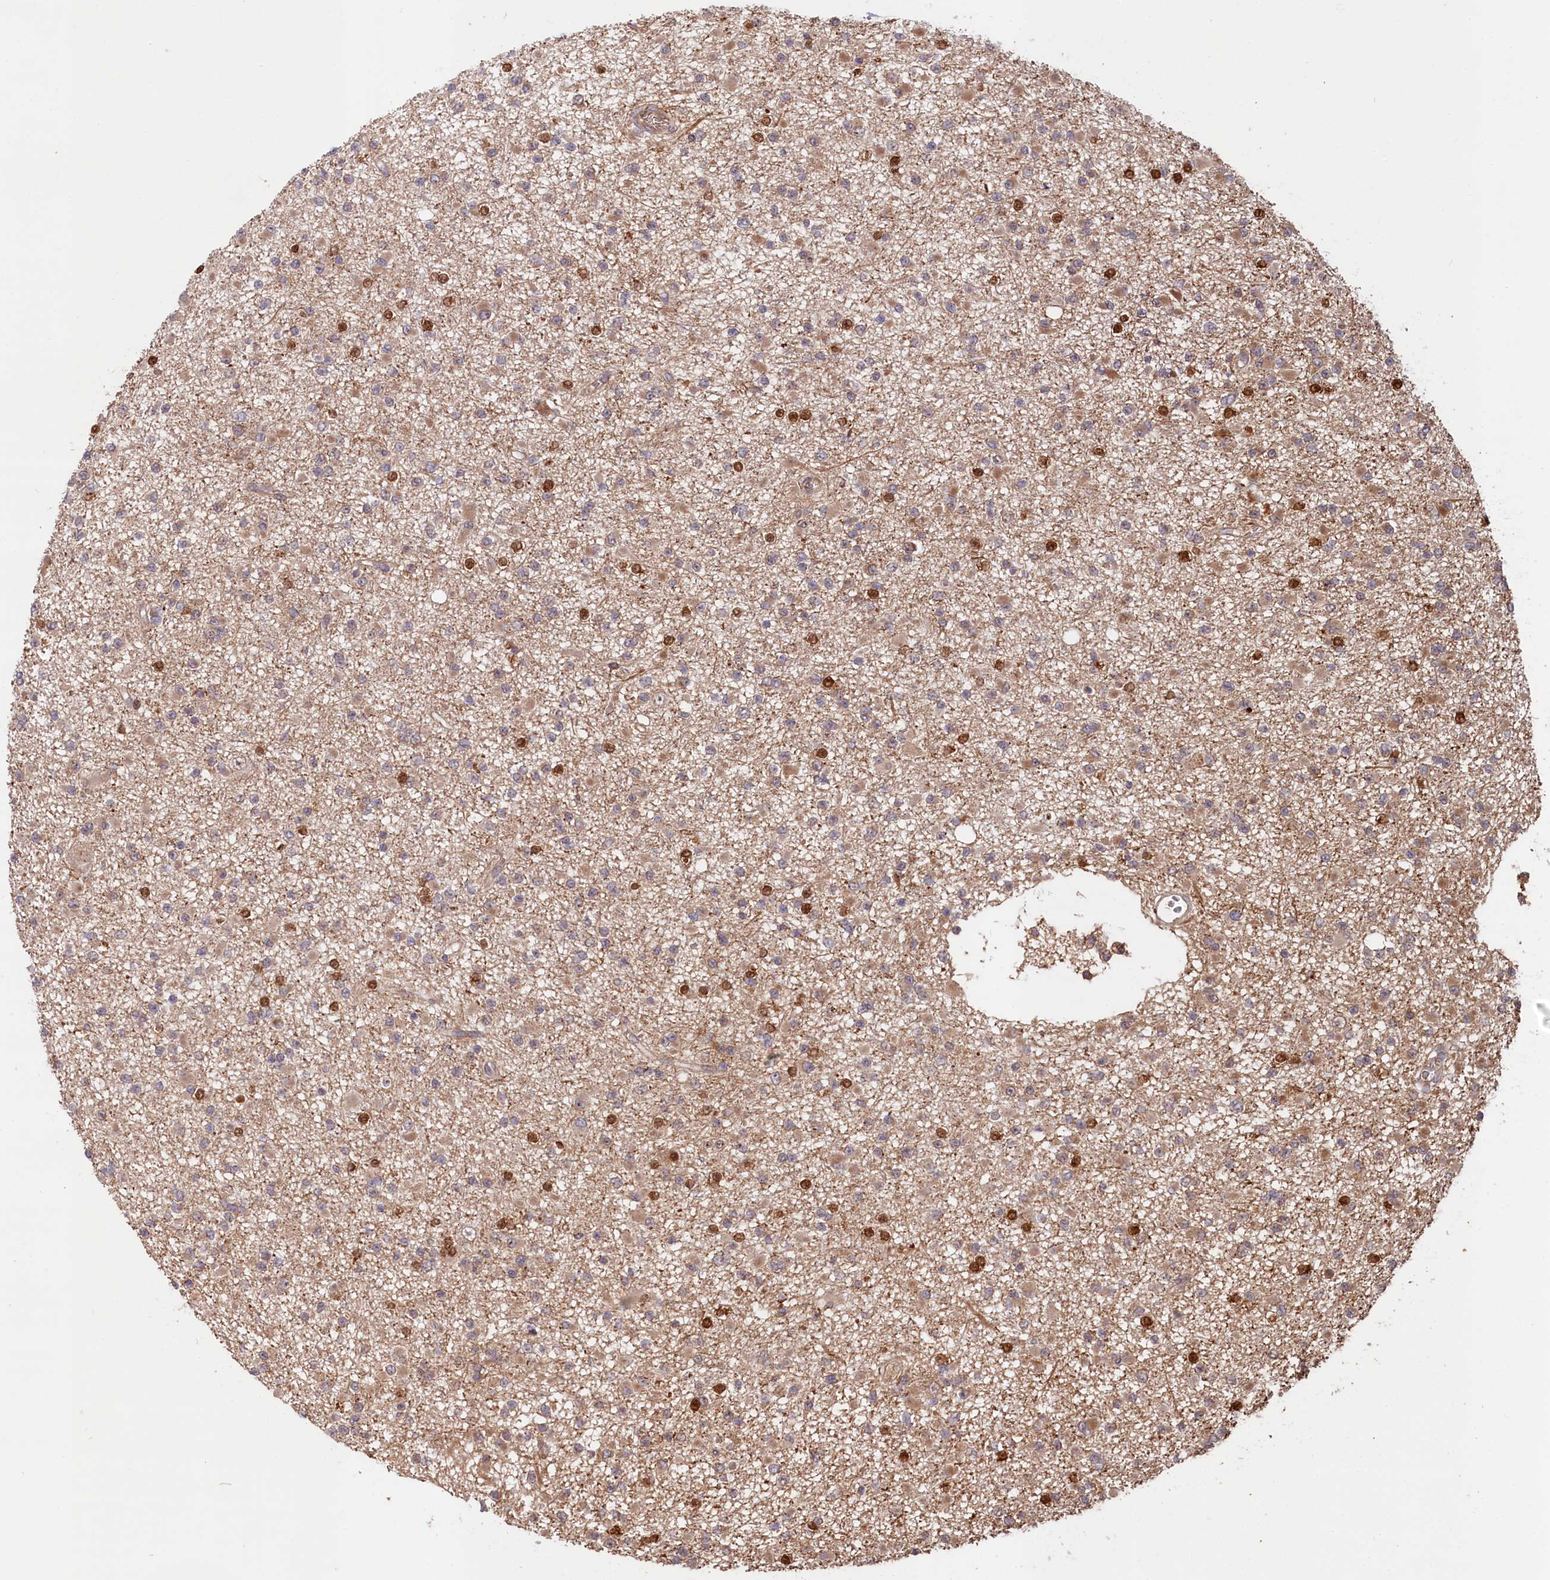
{"staining": {"intensity": "moderate", "quantity": "<25%", "location": "cytoplasmic/membranous,nuclear"}, "tissue": "glioma", "cell_type": "Tumor cells", "image_type": "cancer", "snomed": [{"axis": "morphology", "description": "Glioma, malignant, Low grade"}, {"axis": "topography", "description": "Brain"}], "caption": "The image reveals a brown stain indicating the presence of a protein in the cytoplasmic/membranous and nuclear of tumor cells in malignant glioma (low-grade). The staining is performed using DAB (3,3'-diaminobenzidine) brown chromogen to label protein expression. The nuclei are counter-stained blue using hematoxylin.", "gene": "NEDD1", "patient": {"sex": "female", "age": 22}}